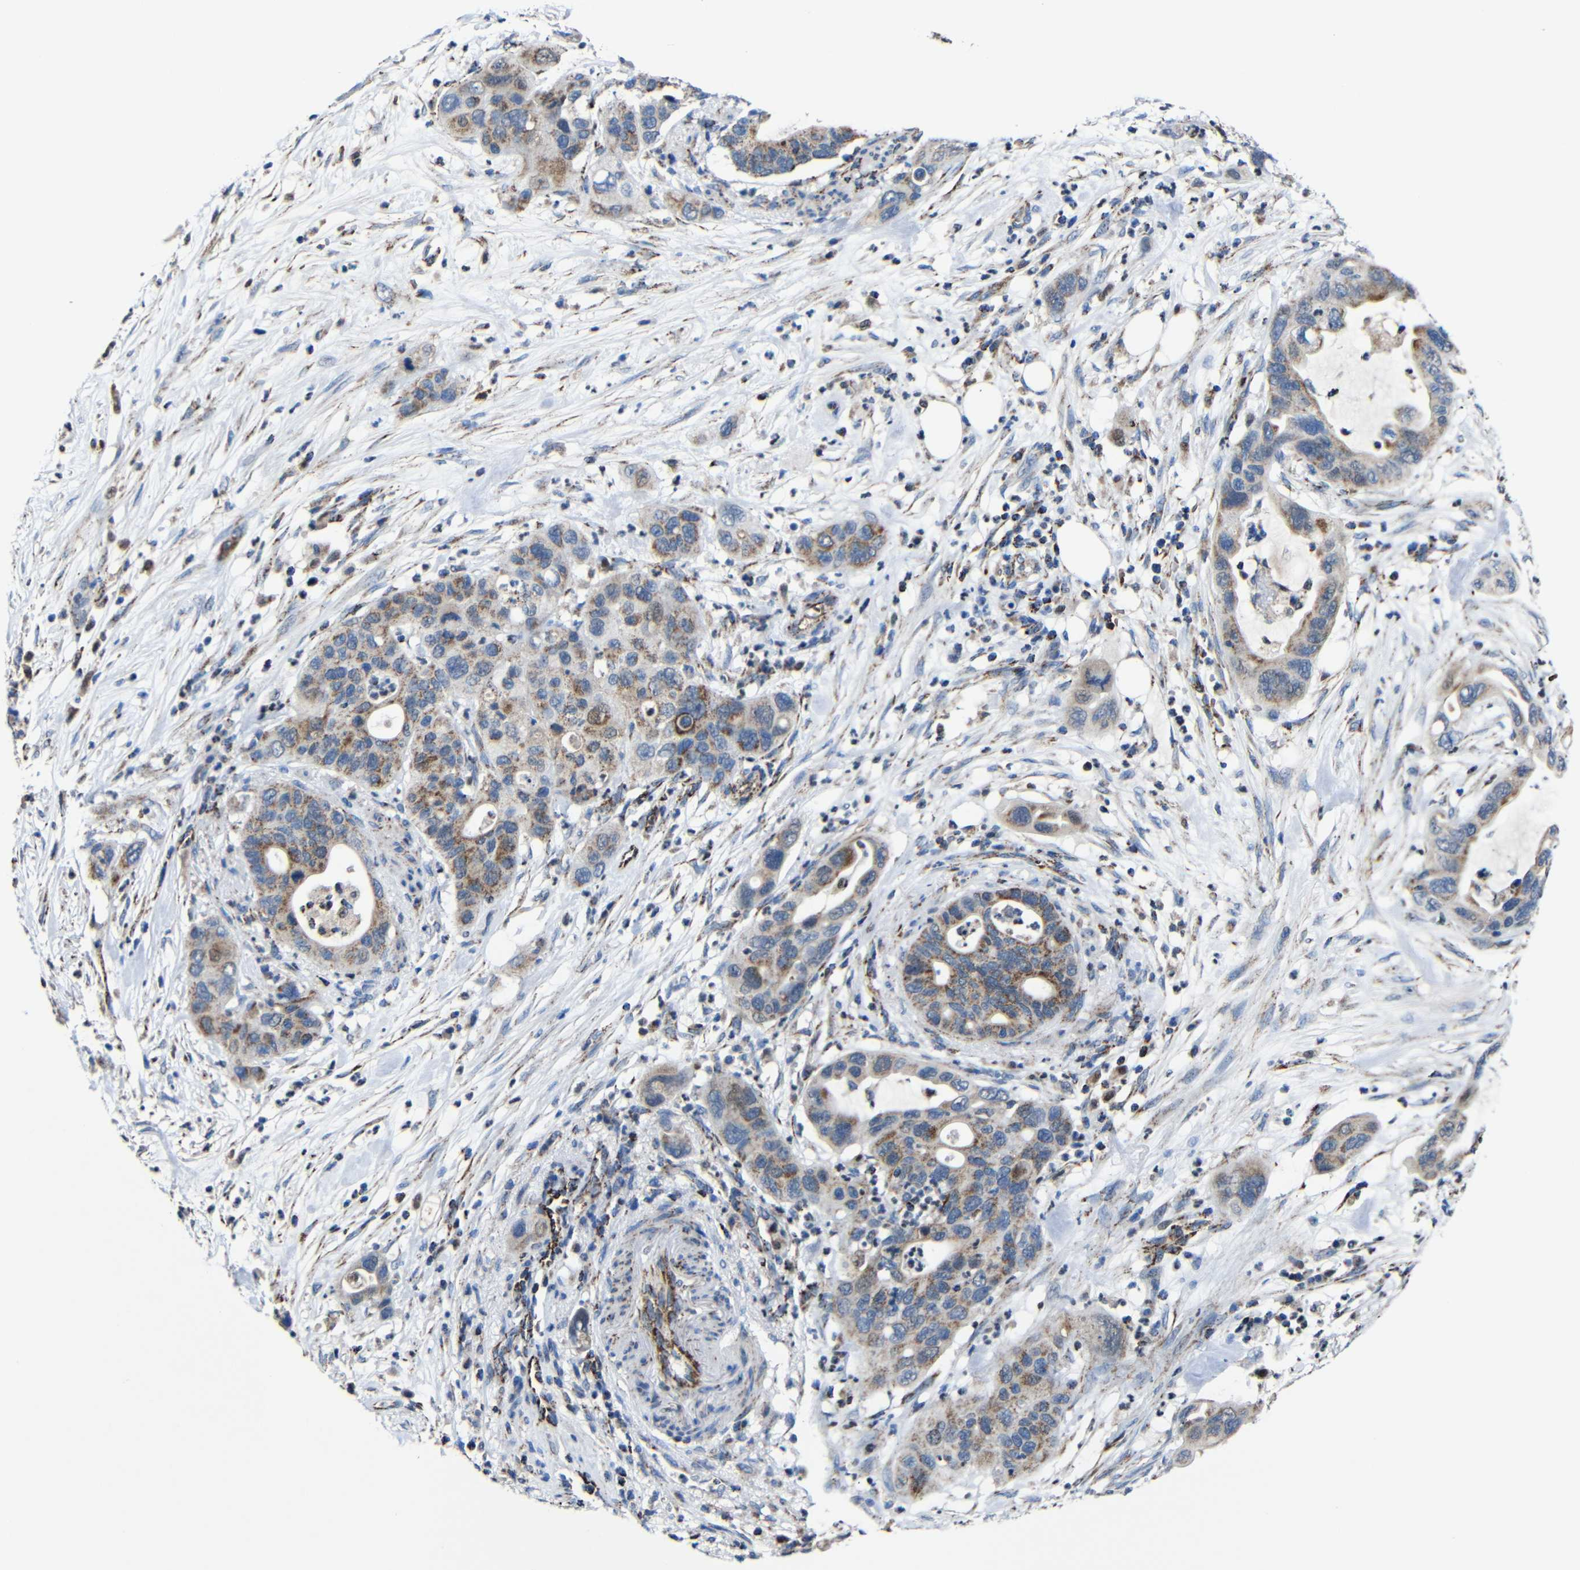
{"staining": {"intensity": "moderate", "quantity": "25%-75%", "location": "cytoplasmic/membranous"}, "tissue": "pancreatic cancer", "cell_type": "Tumor cells", "image_type": "cancer", "snomed": [{"axis": "morphology", "description": "Adenocarcinoma, NOS"}, {"axis": "topography", "description": "Pancreas"}], "caption": "Pancreatic cancer (adenocarcinoma) was stained to show a protein in brown. There is medium levels of moderate cytoplasmic/membranous positivity in about 25%-75% of tumor cells. (brown staining indicates protein expression, while blue staining denotes nuclei).", "gene": "CA5B", "patient": {"sex": "female", "age": 71}}